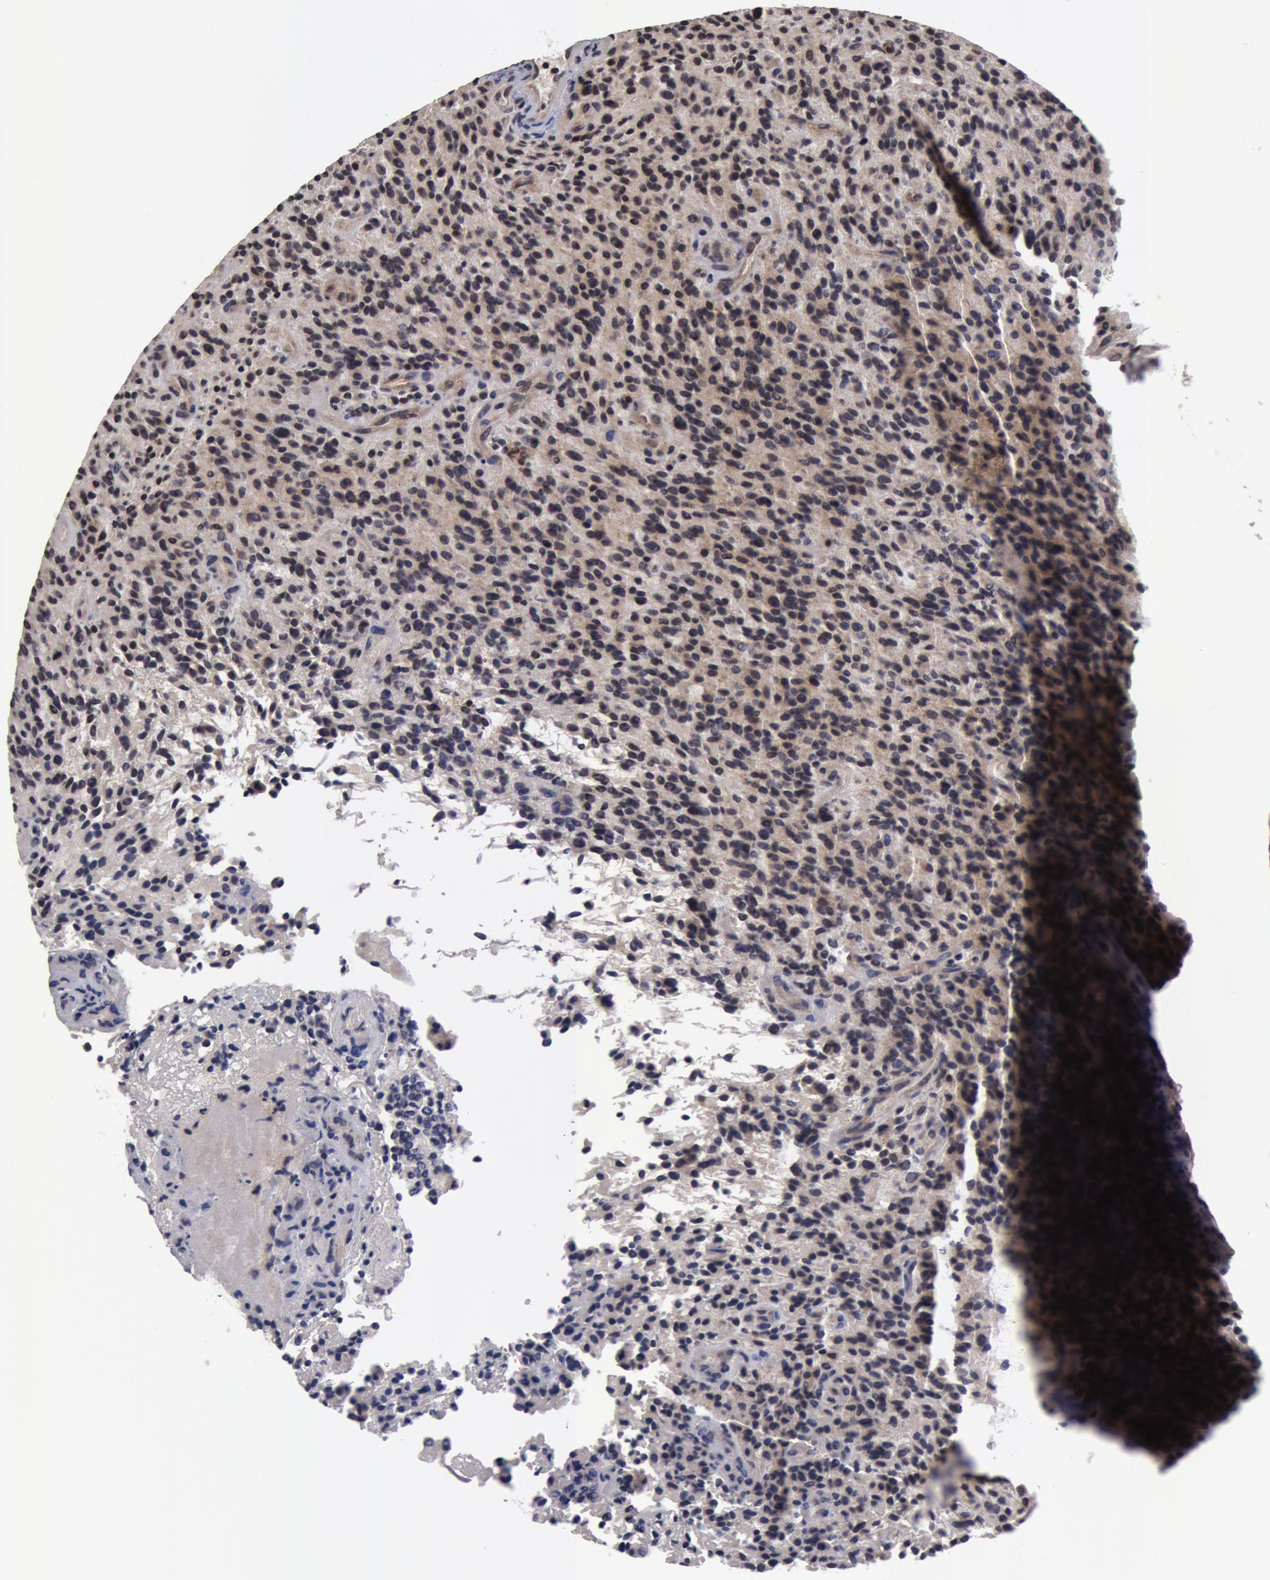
{"staining": {"intensity": "negative", "quantity": "none", "location": "none"}, "tissue": "glioma", "cell_type": "Tumor cells", "image_type": "cancer", "snomed": [{"axis": "morphology", "description": "Glioma, malignant, High grade"}, {"axis": "topography", "description": "Brain"}], "caption": "This is an IHC image of human glioma. There is no expression in tumor cells.", "gene": "ZNF350", "patient": {"sex": "female", "age": 13}}